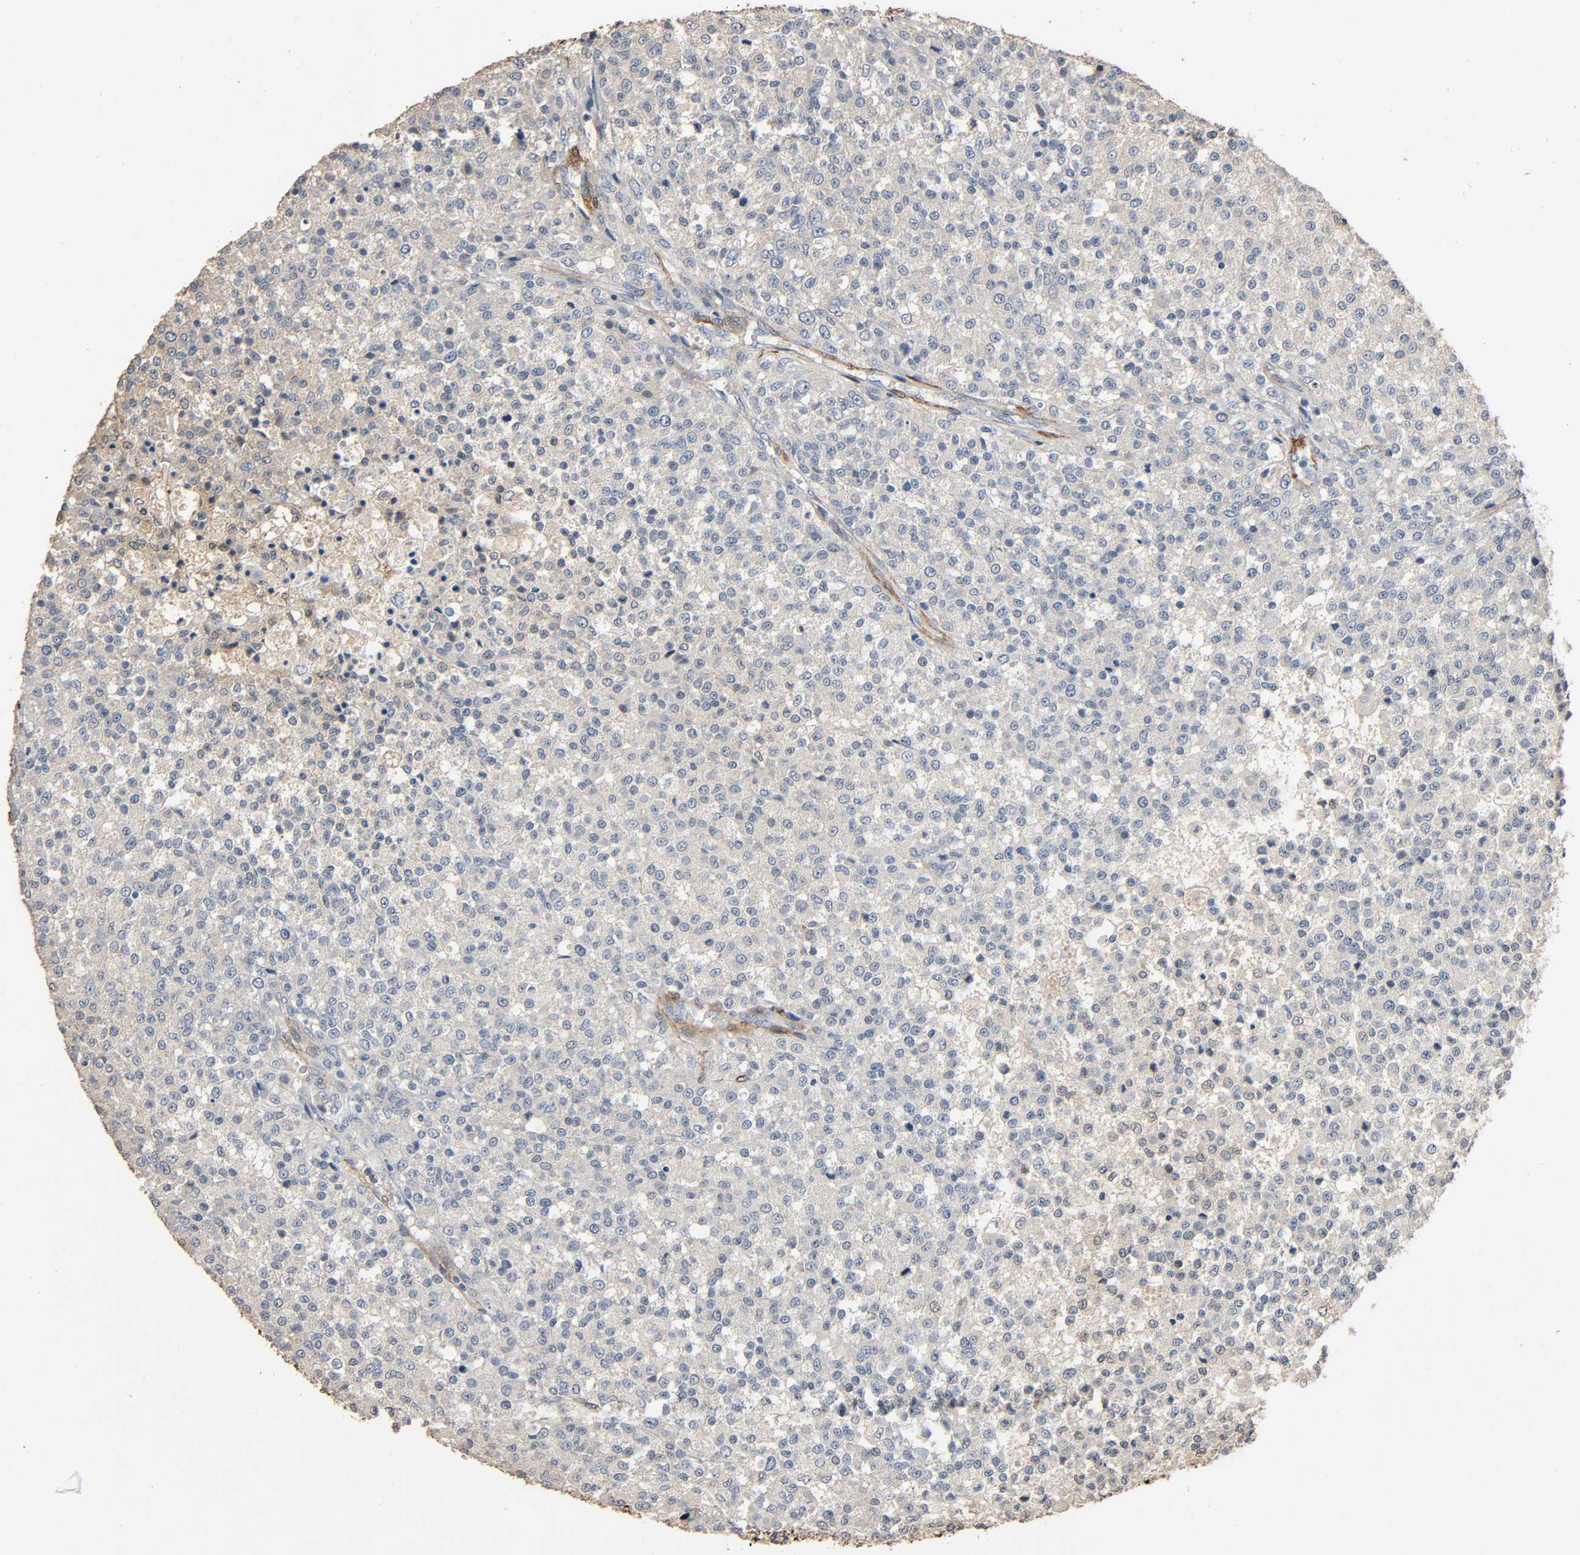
{"staining": {"intensity": "weak", "quantity": ">75%", "location": "cytoplasmic/membranous"}, "tissue": "testis cancer", "cell_type": "Tumor cells", "image_type": "cancer", "snomed": [{"axis": "morphology", "description": "Seminoma, NOS"}, {"axis": "topography", "description": "Testis"}], "caption": "Testis seminoma stained with a protein marker shows weak staining in tumor cells.", "gene": "GSTA3", "patient": {"sex": "male", "age": 59}}